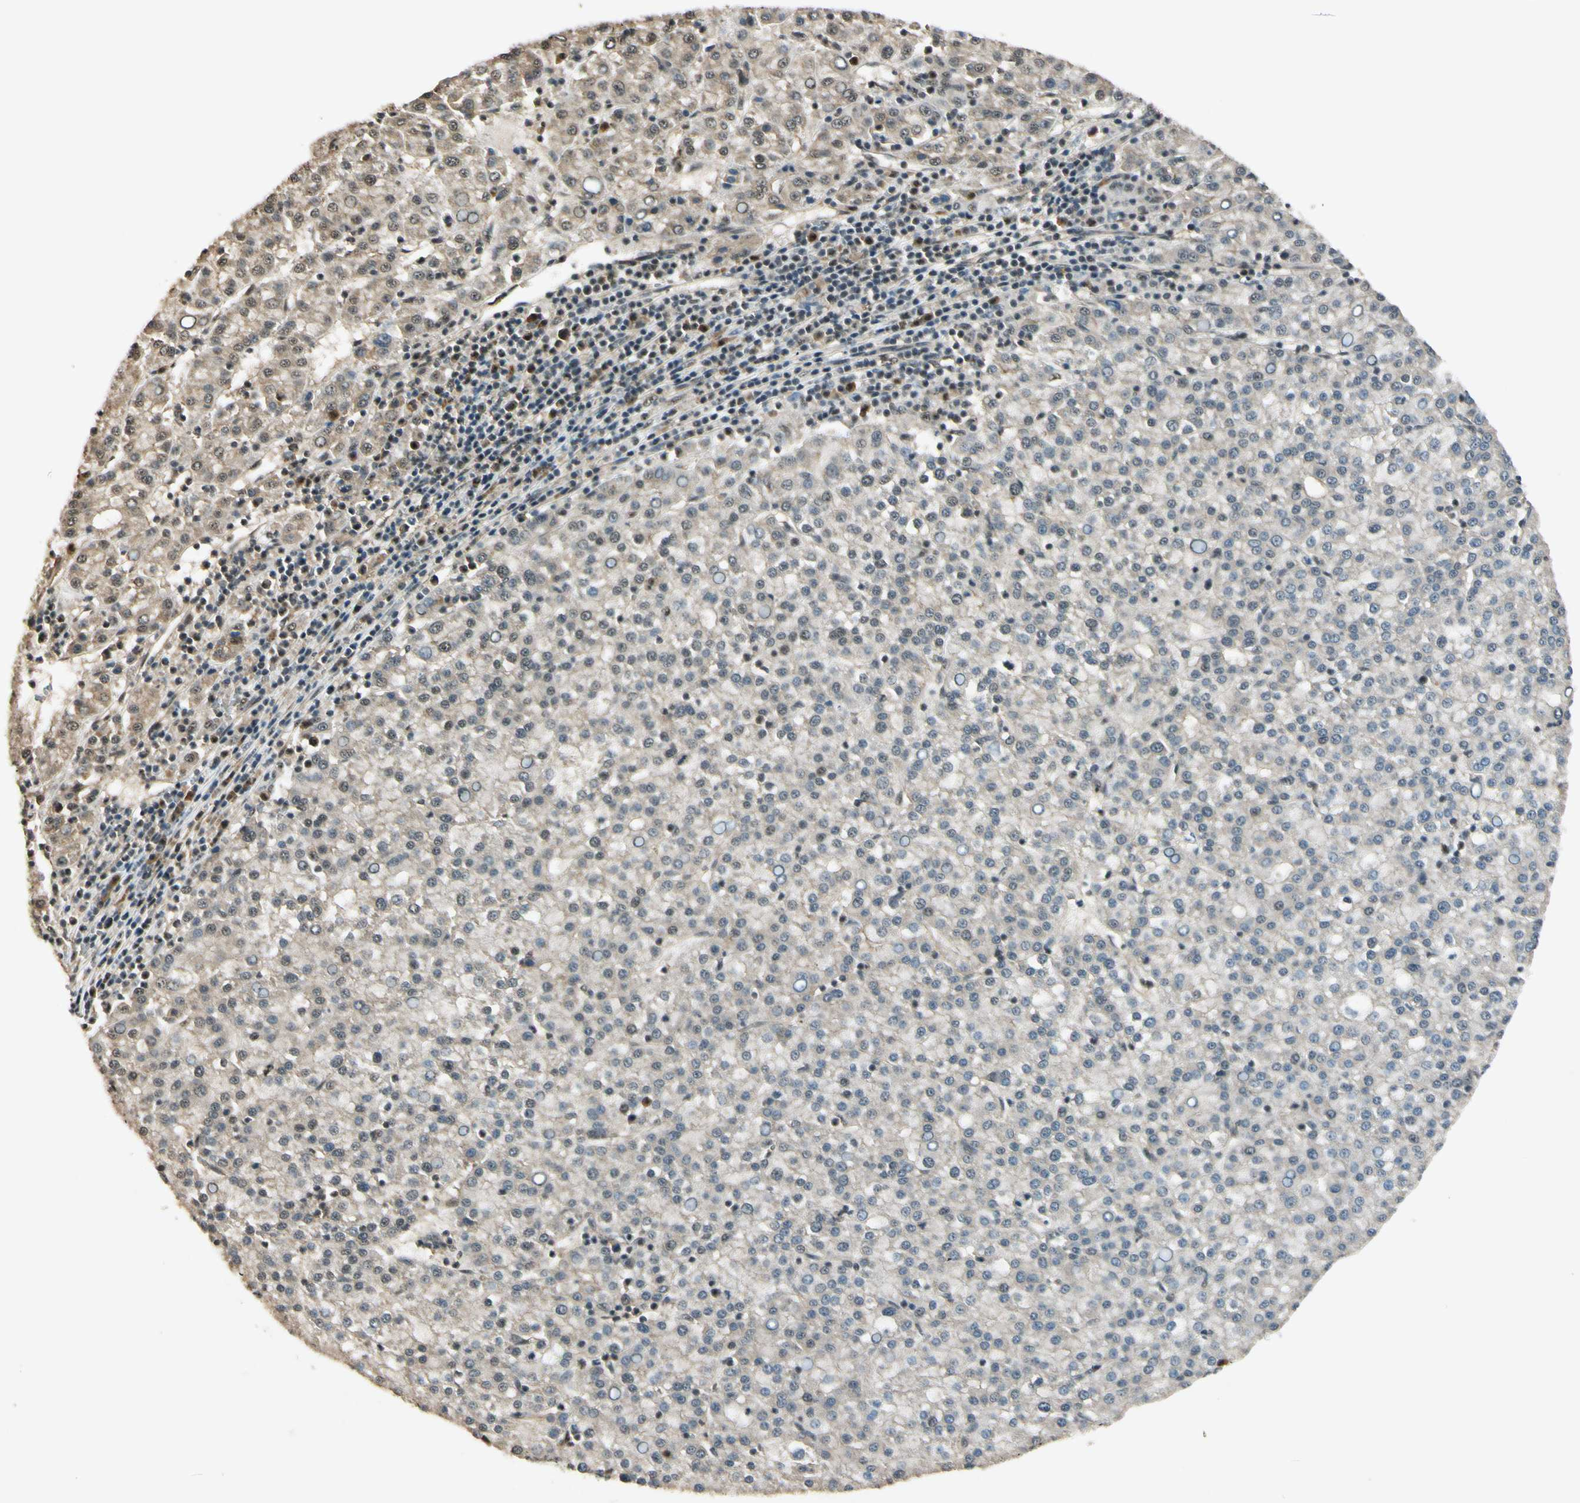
{"staining": {"intensity": "moderate", "quantity": ">75%", "location": "cytoplasmic/membranous,nuclear"}, "tissue": "liver cancer", "cell_type": "Tumor cells", "image_type": "cancer", "snomed": [{"axis": "morphology", "description": "Carcinoma, Hepatocellular, NOS"}, {"axis": "topography", "description": "Liver"}], "caption": "Immunohistochemical staining of human liver hepatocellular carcinoma displays moderate cytoplasmic/membranous and nuclear protein positivity in about >75% of tumor cells.", "gene": "MCPH1", "patient": {"sex": "female", "age": 58}}